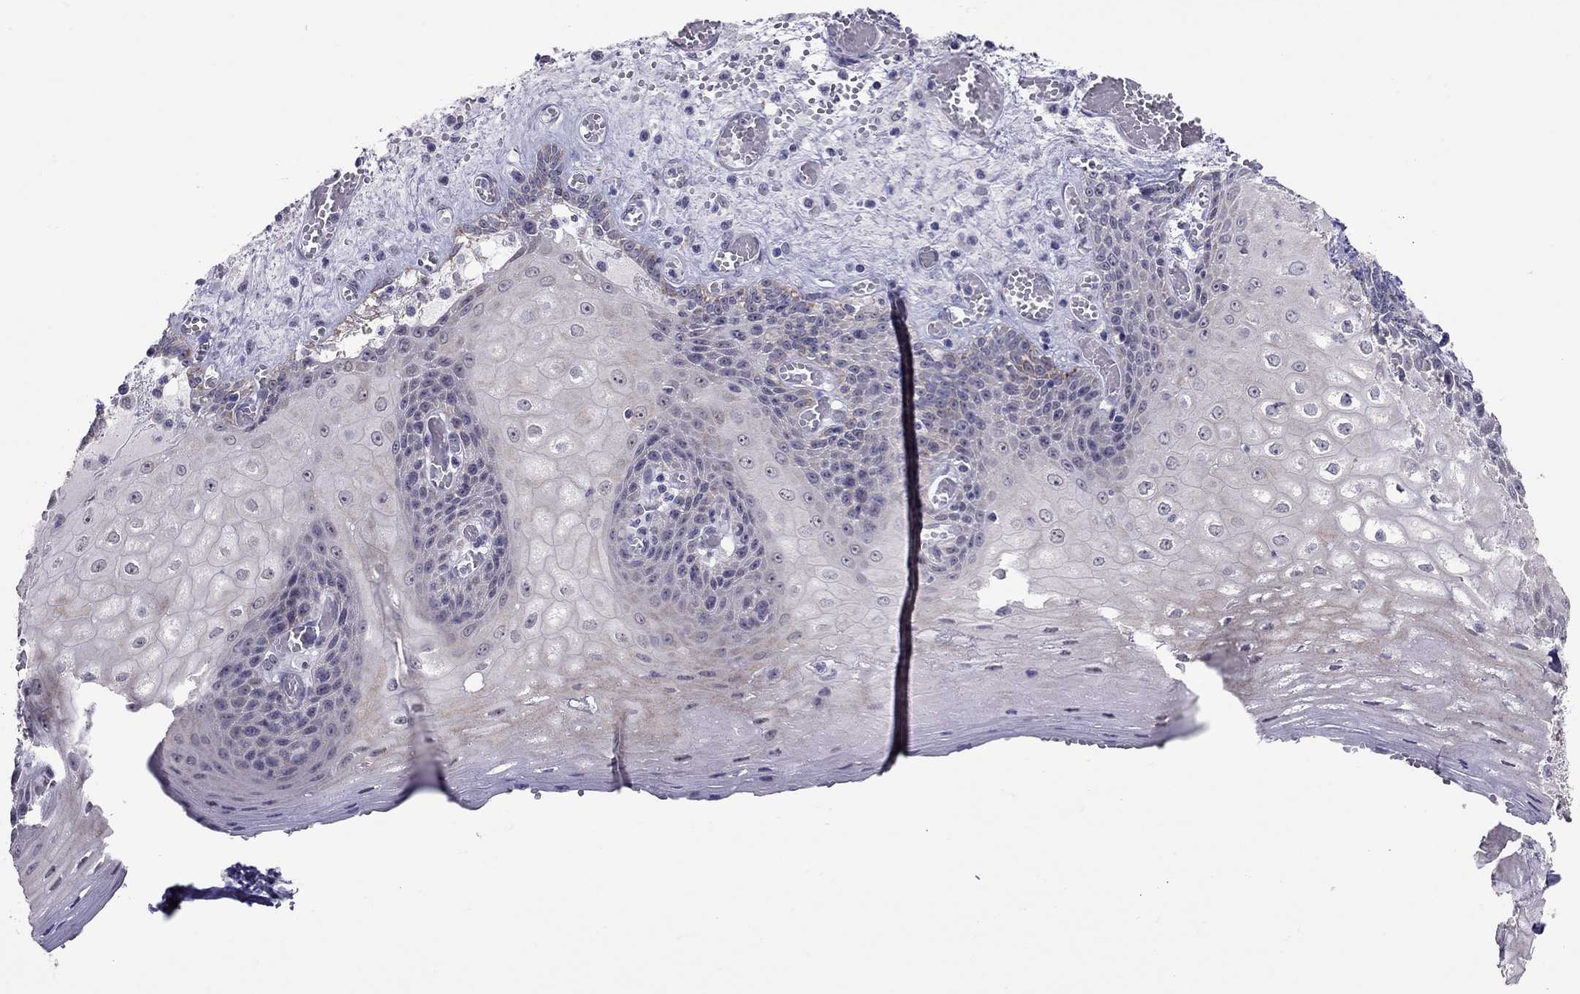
{"staining": {"intensity": "negative", "quantity": "none", "location": "none"}, "tissue": "esophagus", "cell_type": "Squamous epithelial cells", "image_type": "normal", "snomed": [{"axis": "morphology", "description": "Normal tissue, NOS"}, {"axis": "topography", "description": "Esophagus"}], "caption": "Immunohistochemical staining of normal human esophagus shows no significant positivity in squamous epithelial cells. (IHC, brightfield microscopy, high magnification).", "gene": "MYO3B", "patient": {"sex": "male", "age": 58}}